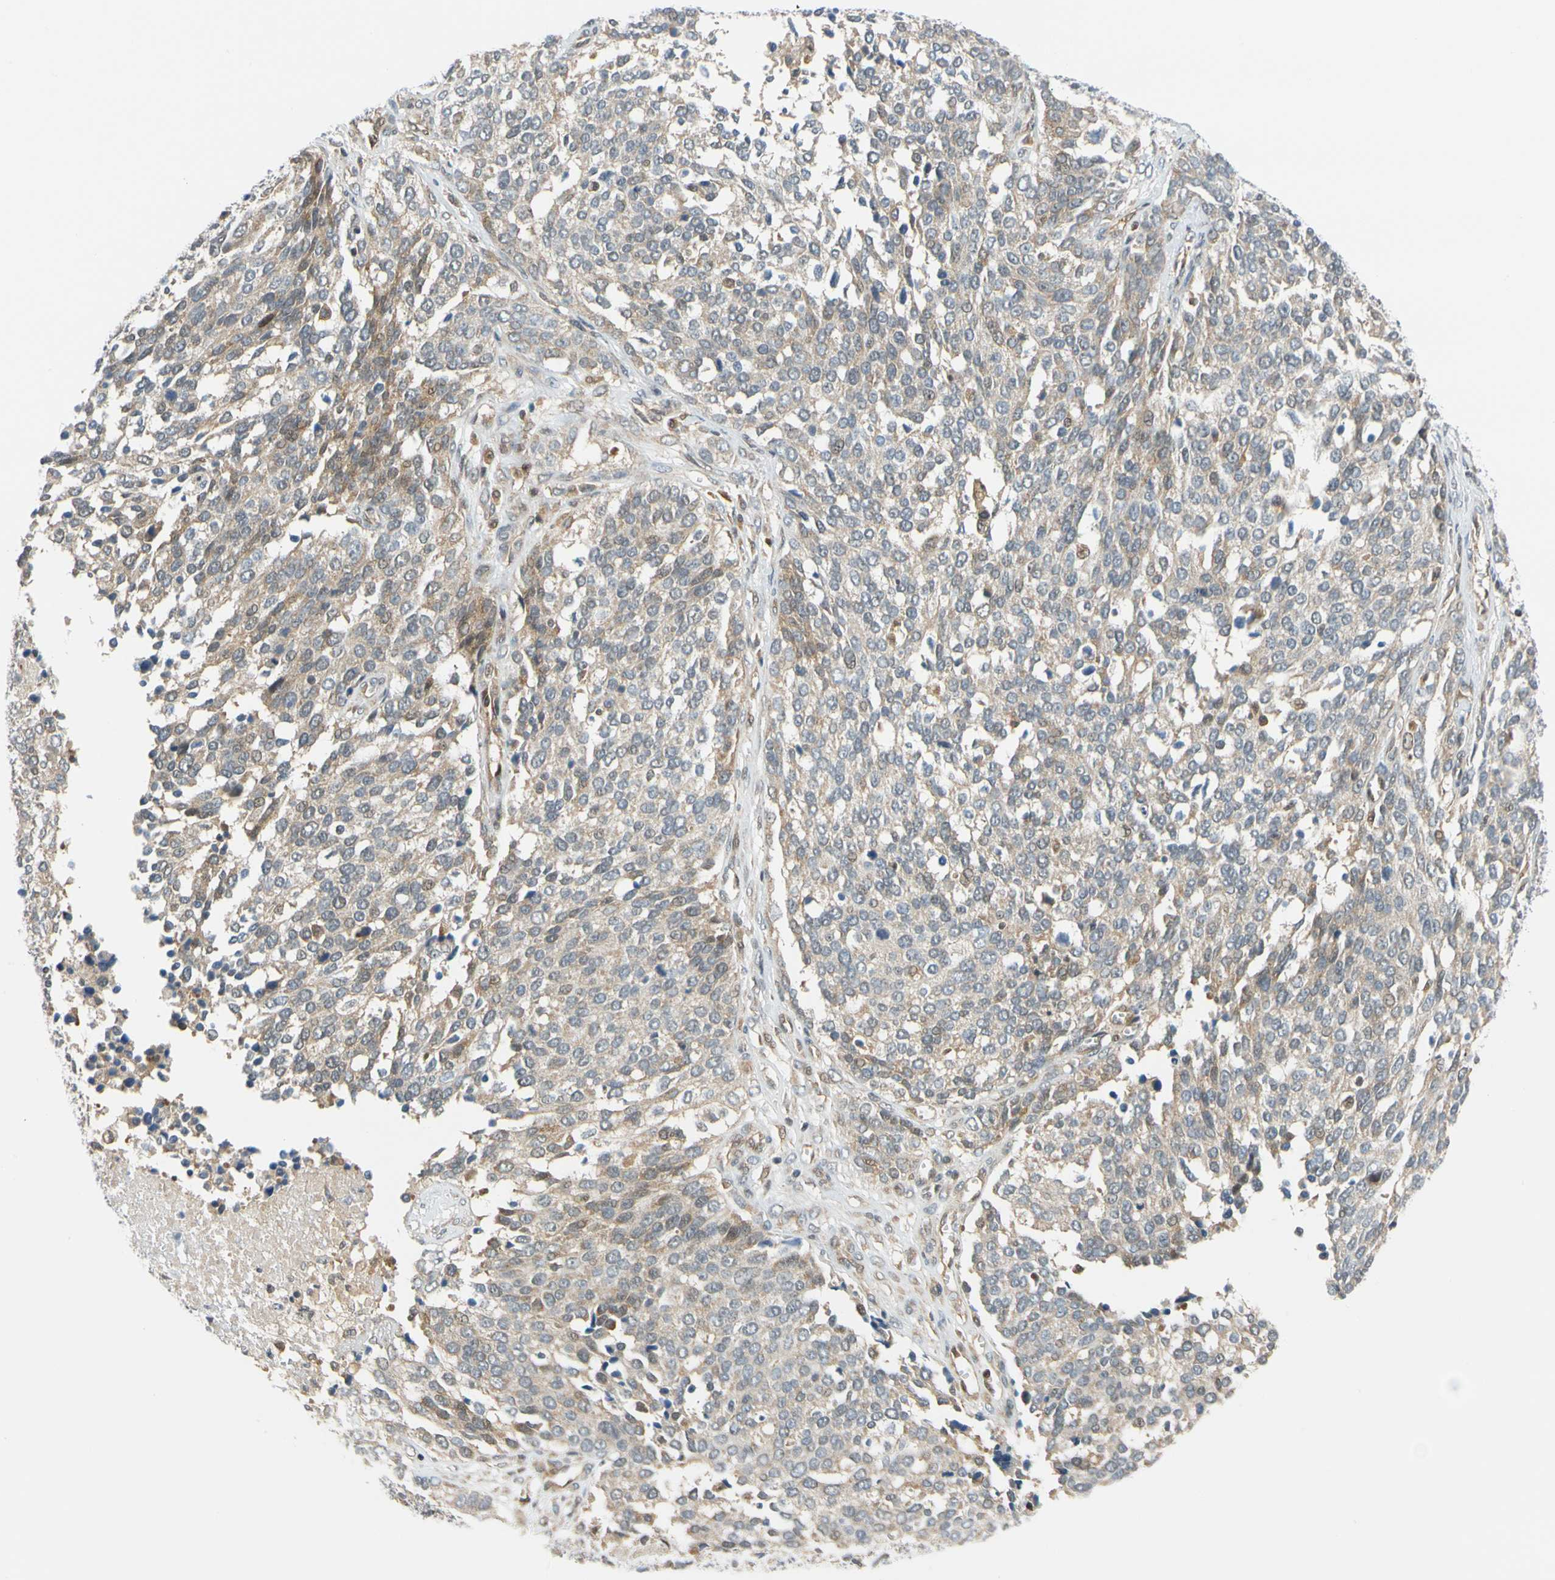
{"staining": {"intensity": "weak", "quantity": "<25%", "location": "cytoplasmic/membranous"}, "tissue": "ovarian cancer", "cell_type": "Tumor cells", "image_type": "cancer", "snomed": [{"axis": "morphology", "description": "Cystadenocarcinoma, serous, NOS"}, {"axis": "topography", "description": "Ovary"}], "caption": "The micrograph demonstrates no staining of tumor cells in serous cystadenocarcinoma (ovarian).", "gene": "MAPK9", "patient": {"sex": "female", "age": 44}}